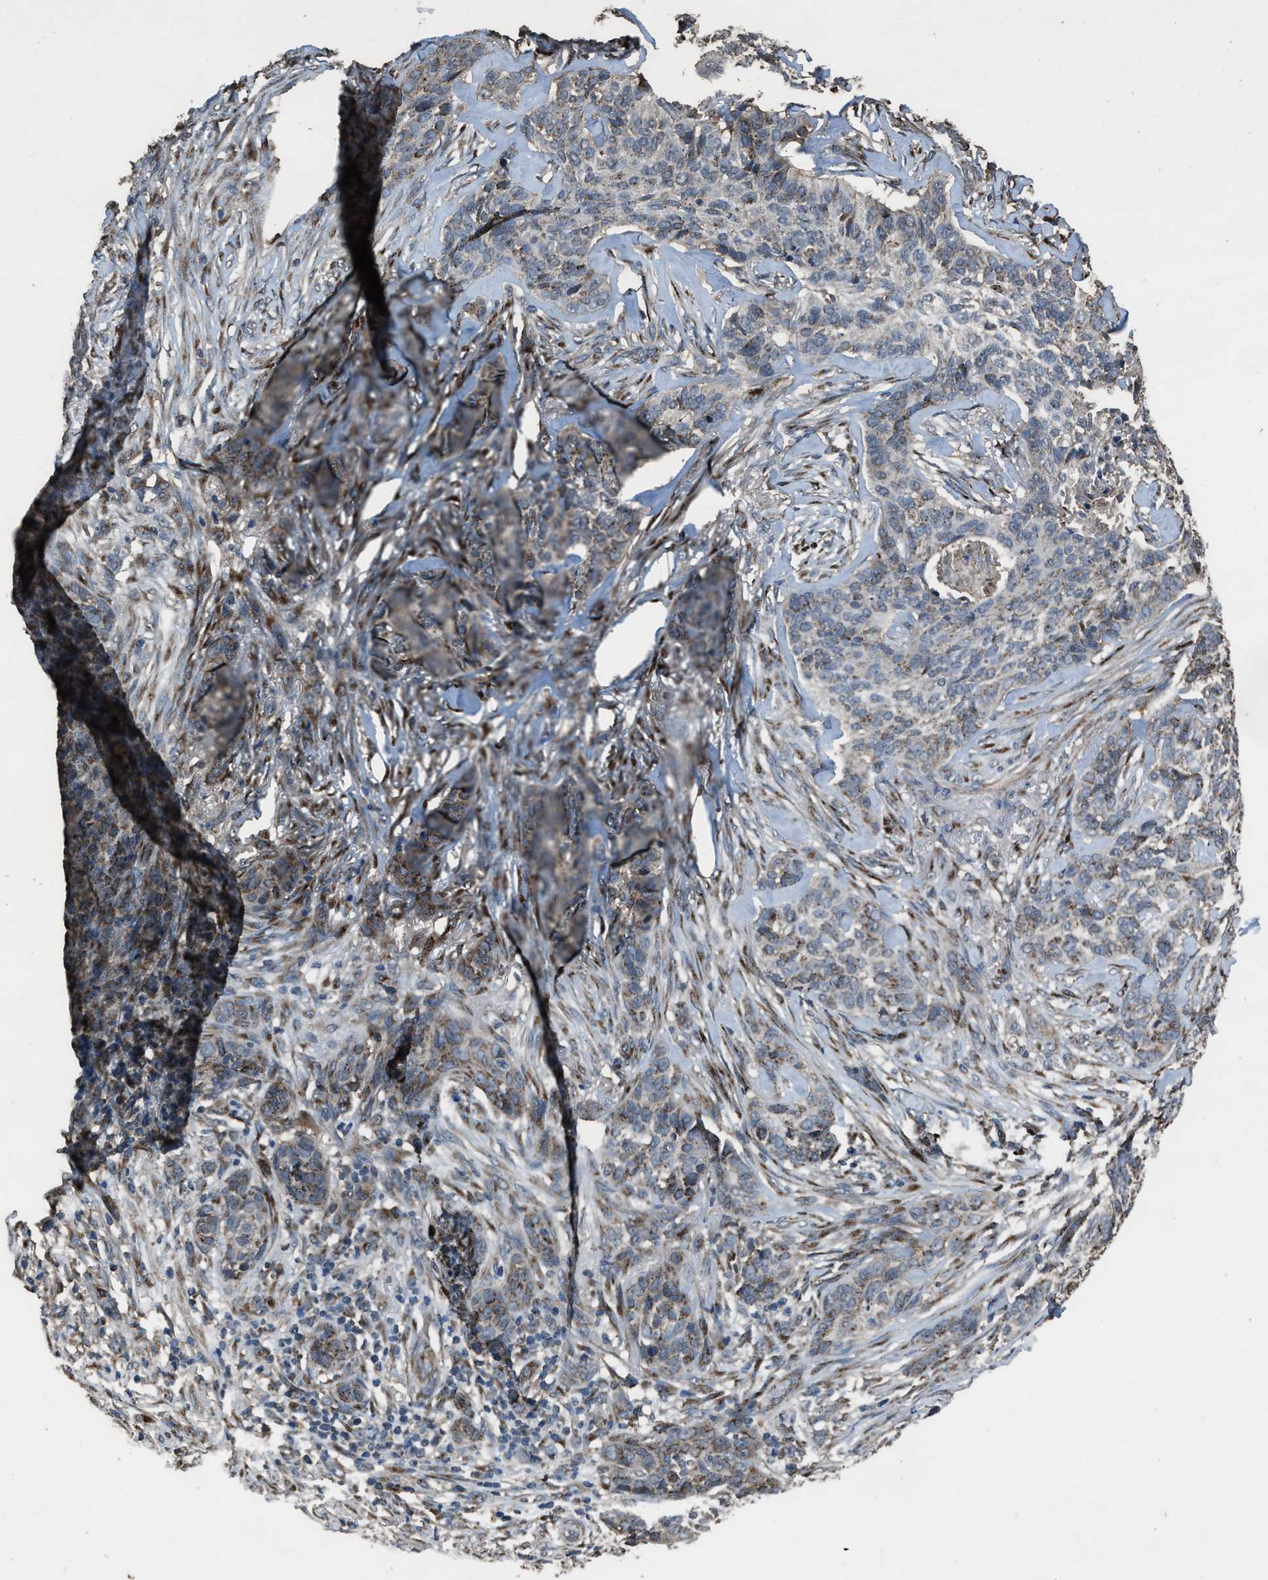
{"staining": {"intensity": "weak", "quantity": "<25%", "location": "cytoplasmic/membranous"}, "tissue": "skin cancer", "cell_type": "Tumor cells", "image_type": "cancer", "snomed": [{"axis": "morphology", "description": "Basal cell carcinoma"}, {"axis": "topography", "description": "Skin"}], "caption": "There is no significant staining in tumor cells of skin cancer.", "gene": "SLC38A10", "patient": {"sex": "male", "age": 85}}